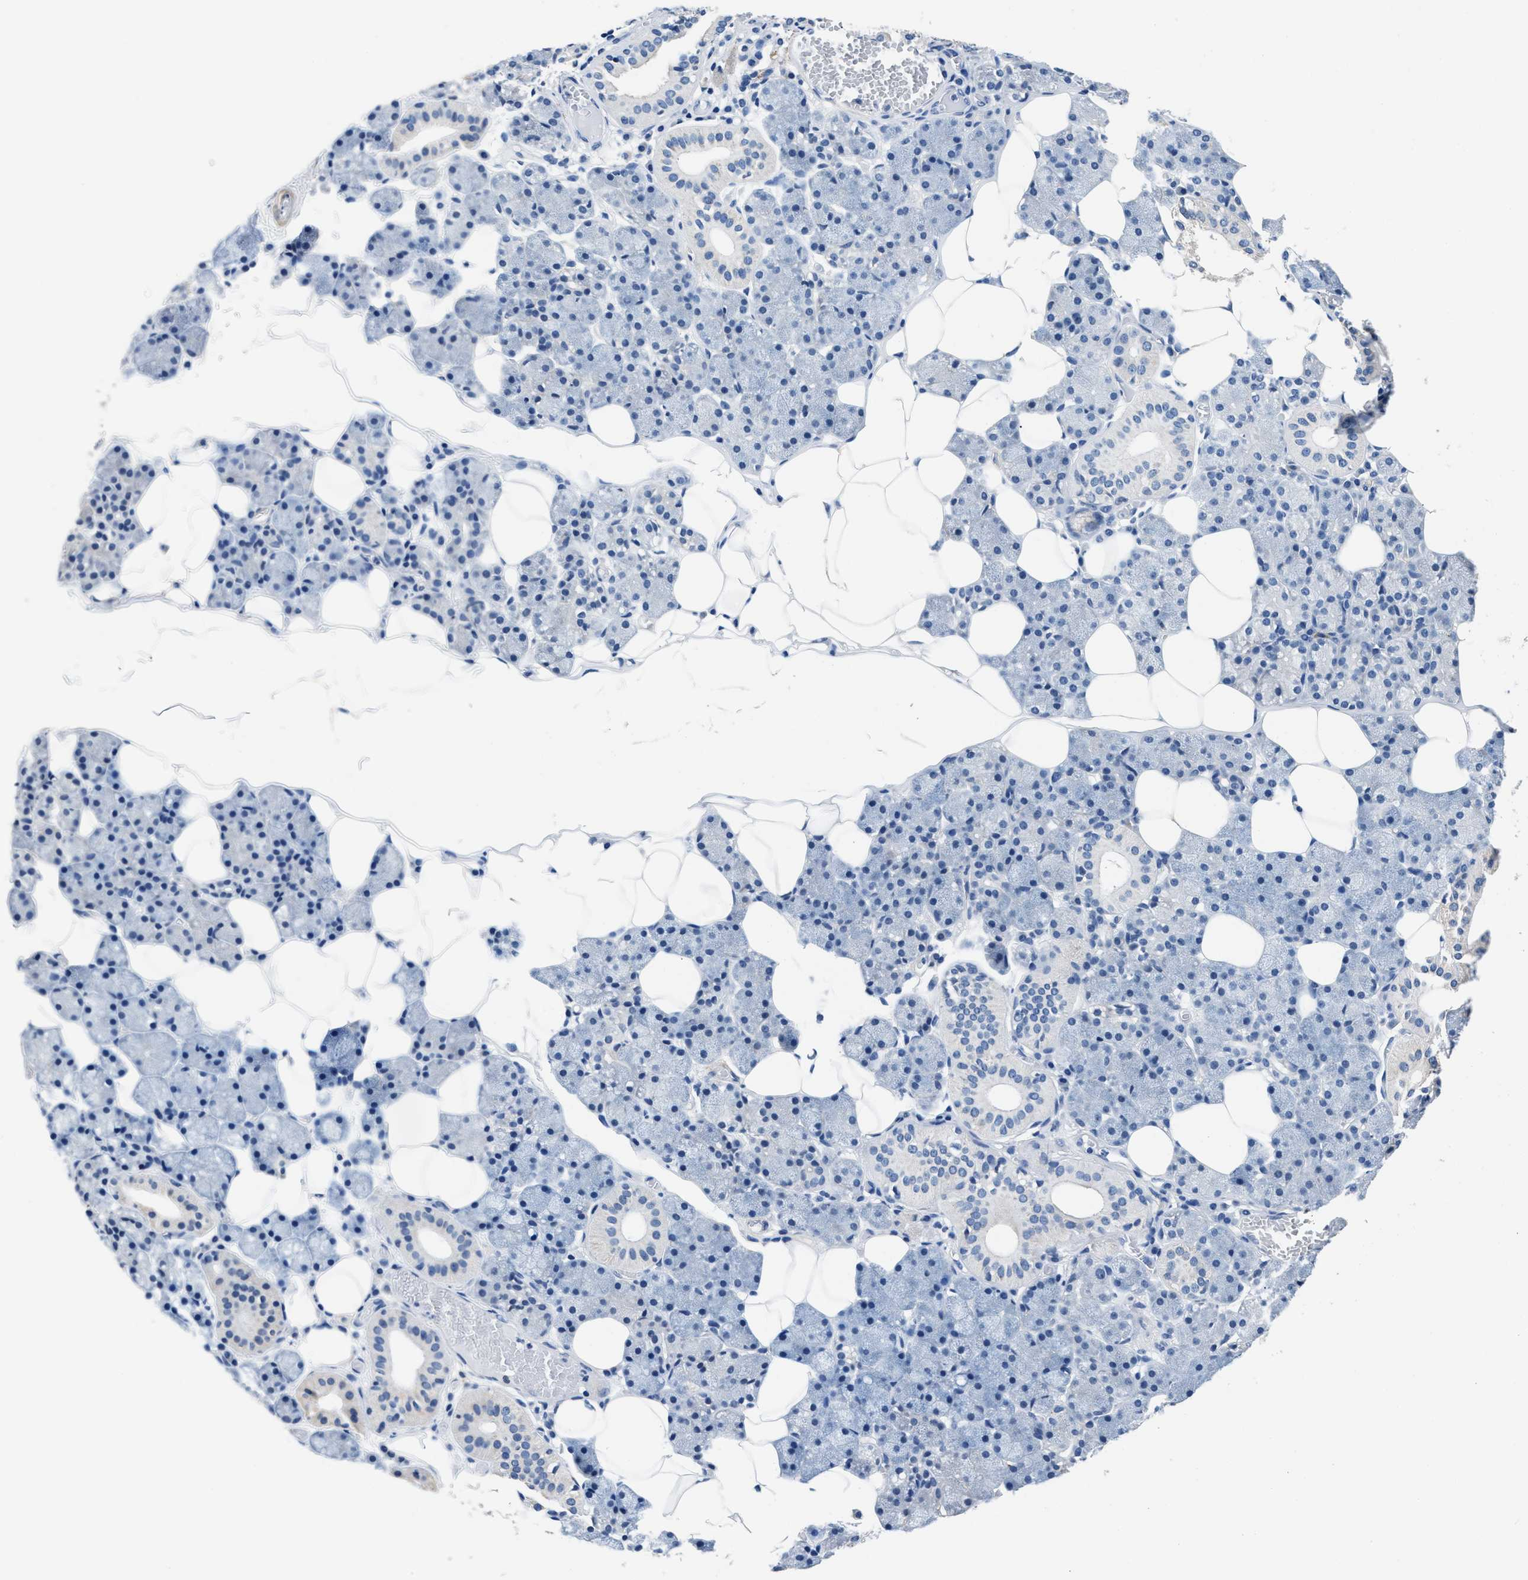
{"staining": {"intensity": "negative", "quantity": "none", "location": "none"}, "tissue": "salivary gland", "cell_type": "Glandular cells", "image_type": "normal", "snomed": [{"axis": "morphology", "description": "Normal tissue, NOS"}, {"axis": "topography", "description": "Salivary gland"}], "caption": "High power microscopy histopathology image of an IHC image of unremarkable salivary gland, revealing no significant expression in glandular cells.", "gene": "MYH3", "patient": {"sex": "female", "age": 33}}